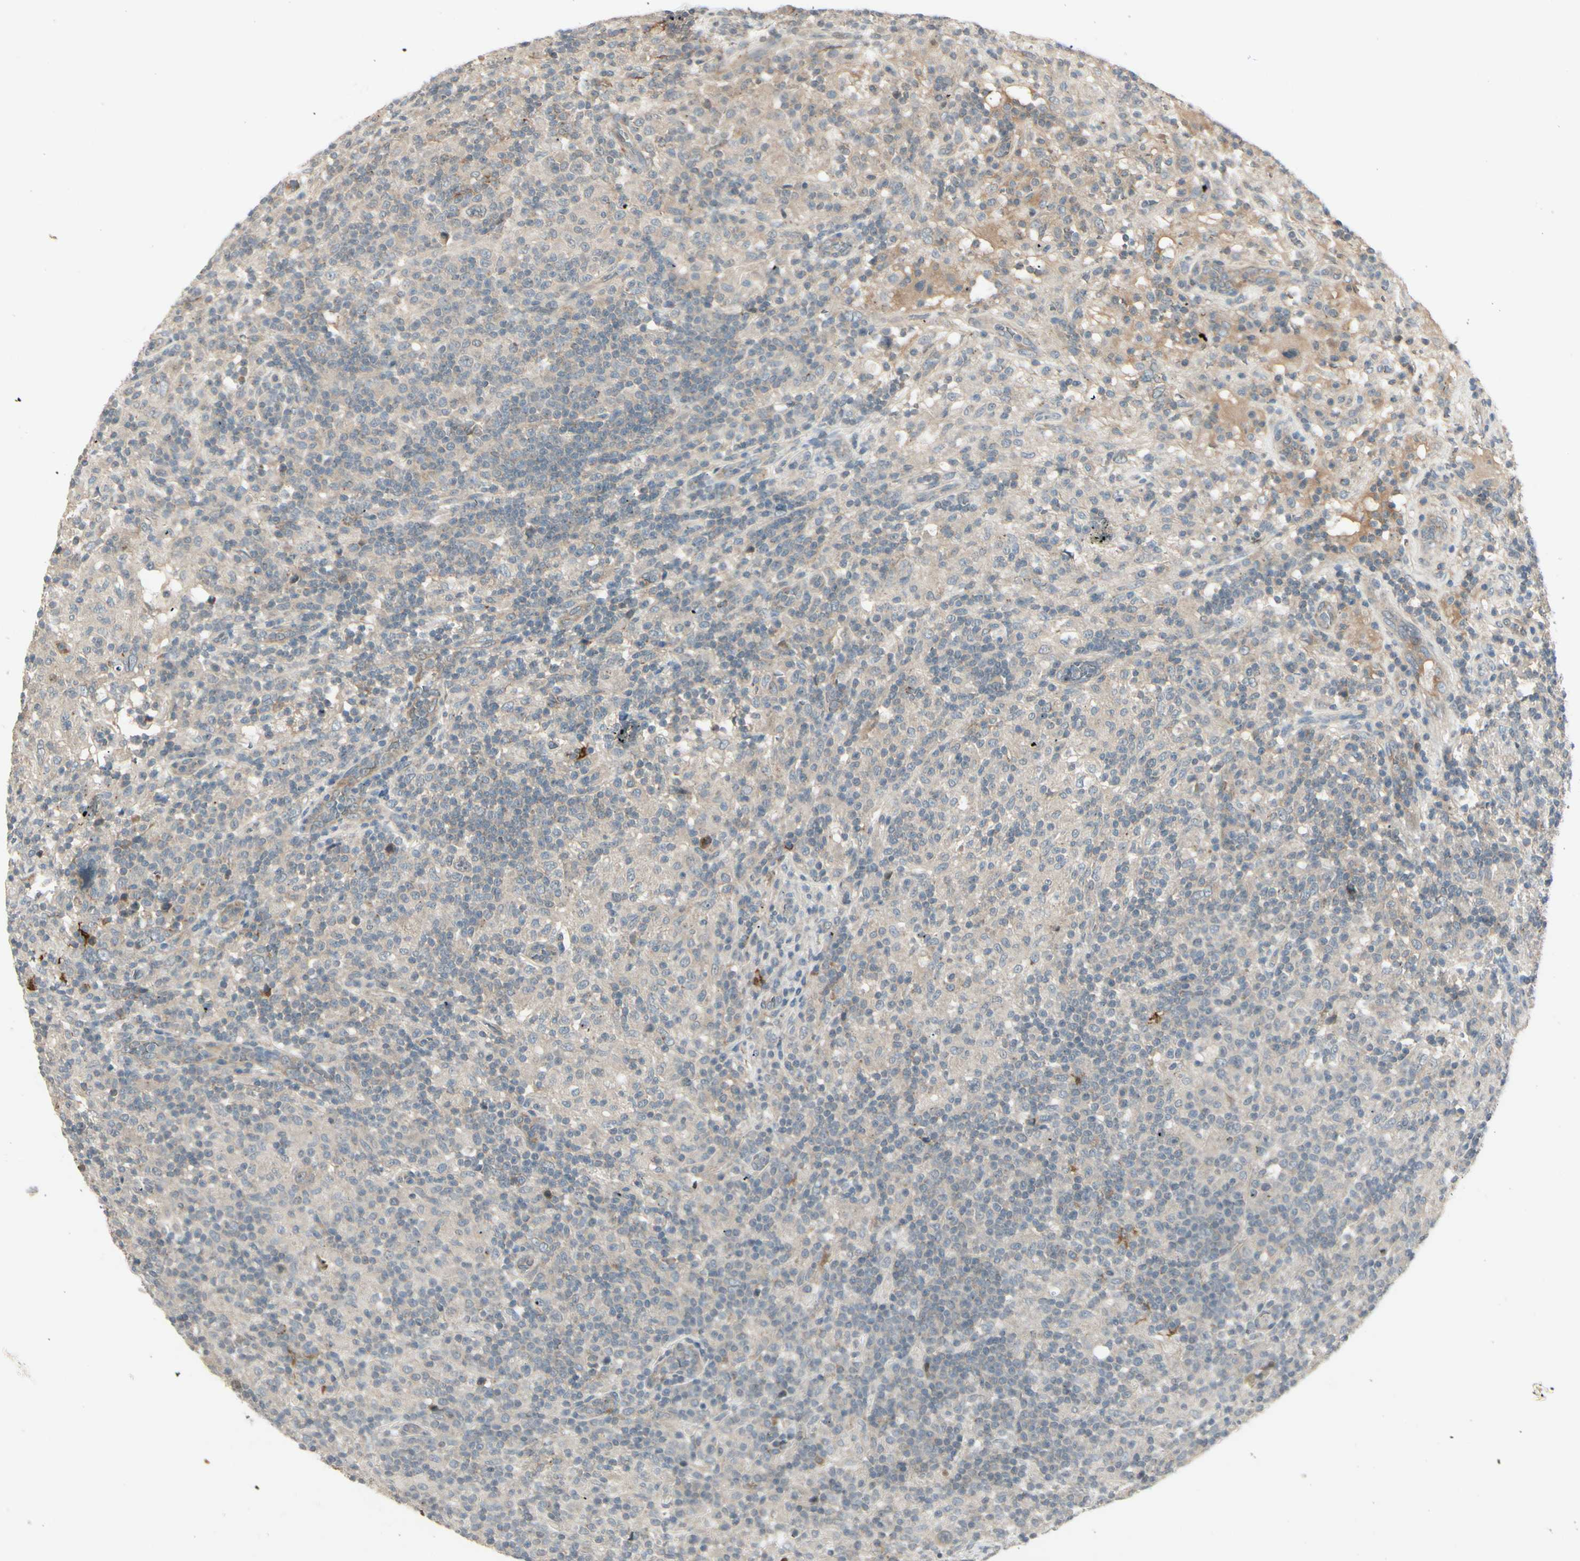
{"staining": {"intensity": "negative", "quantity": "none", "location": "none"}, "tissue": "lymphoma", "cell_type": "Tumor cells", "image_type": "cancer", "snomed": [{"axis": "morphology", "description": "Hodgkin's disease, NOS"}, {"axis": "topography", "description": "Lymph node"}], "caption": "Photomicrograph shows no protein expression in tumor cells of Hodgkin's disease tissue. (Brightfield microscopy of DAB IHC at high magnification).", "gene": "FHDC1", "patient": {"sex": "male", "age": 70}}